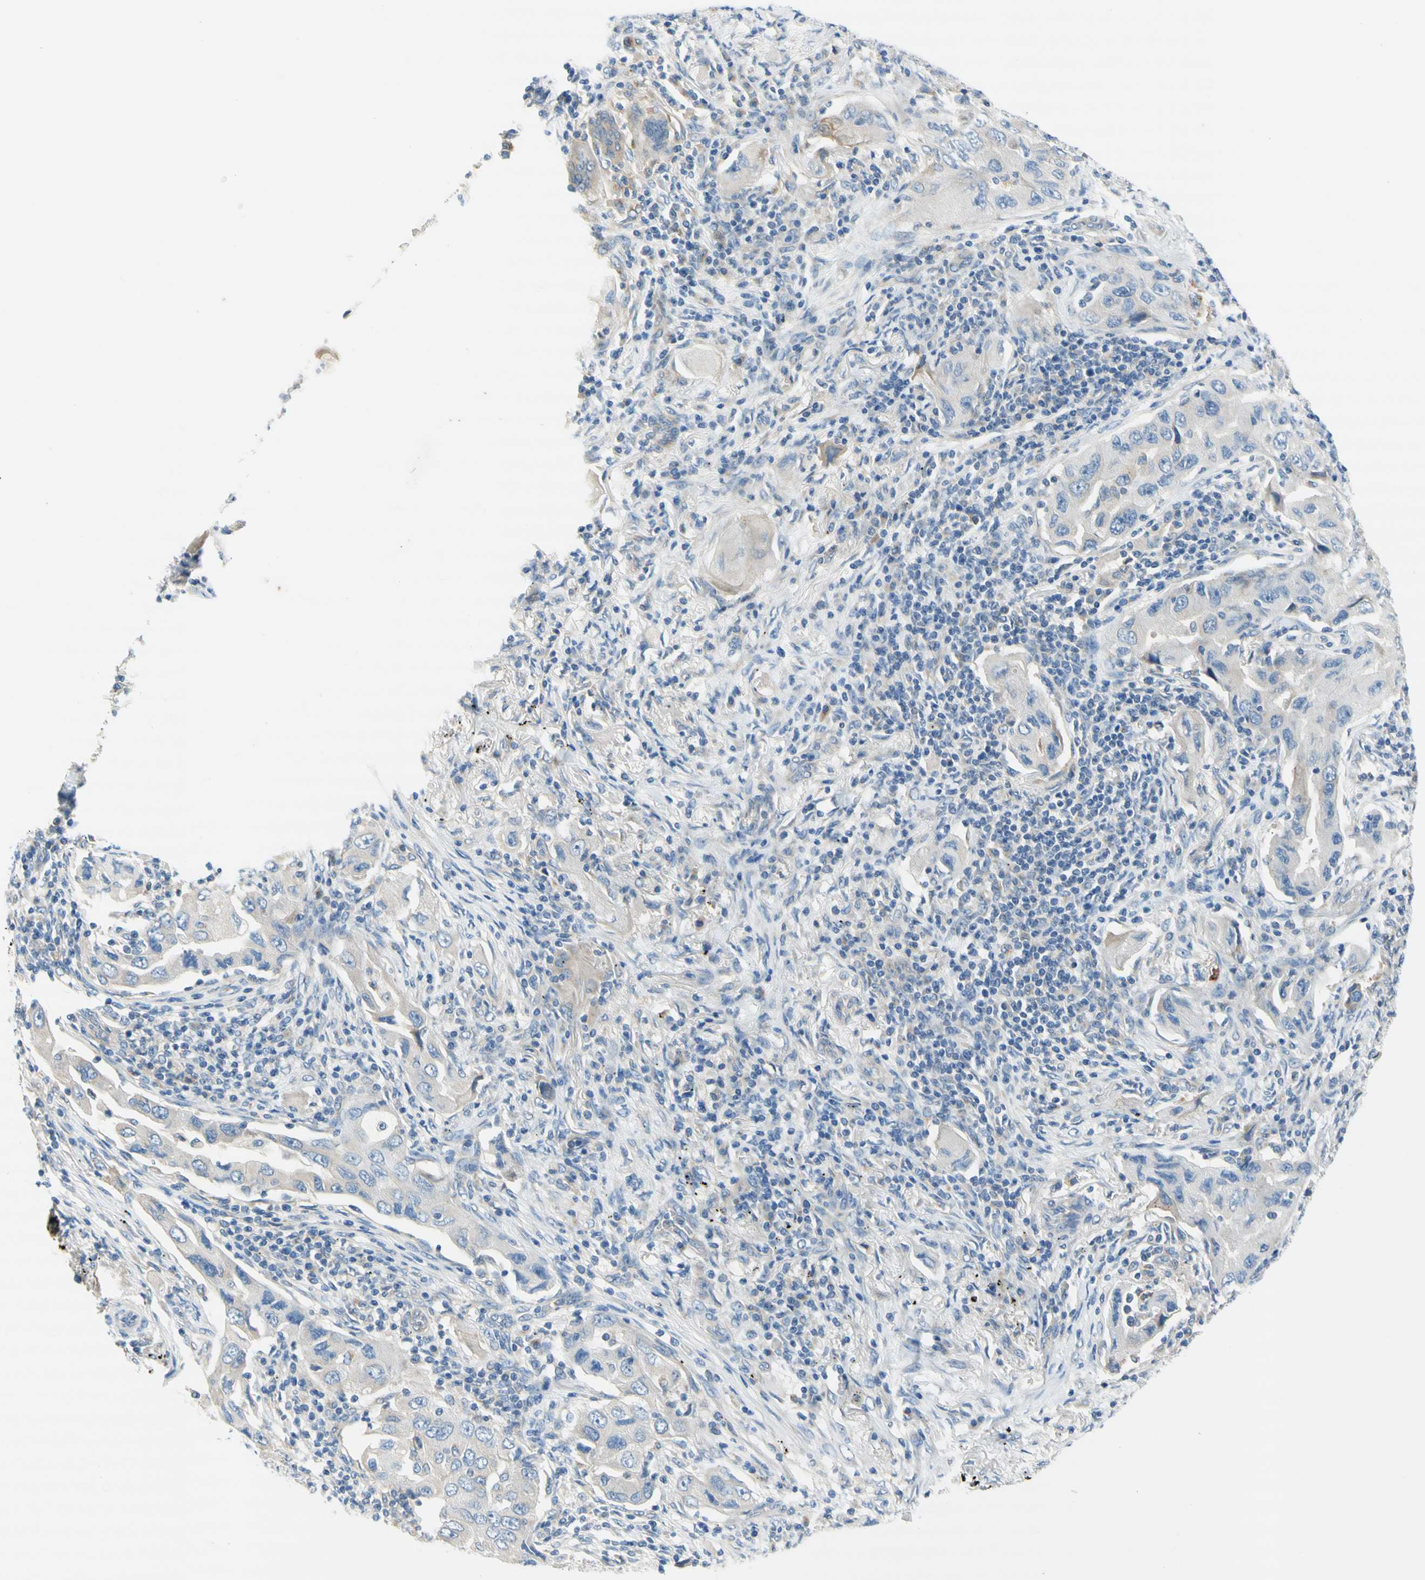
{"staining": {"intensity": "weak", "quantity": ">75%", "location": "cytoplasmic/membranous"}, "tissue": "lung cancer", "cell_type": "Tumor cells", "image_type": "cancer", "snomed": [{"axis": "morphology", "description": "Adenocarcinoma, NOS"}, {"axis": "topography", "description": "Lung"}], "caption": "A brown stain labels weak cytoplasmic/membranous staining of a protein in human adenocarcinoma (lung) tumor cells.", "gene": "F3", "patient": {"sex": "female", "age": 65}}